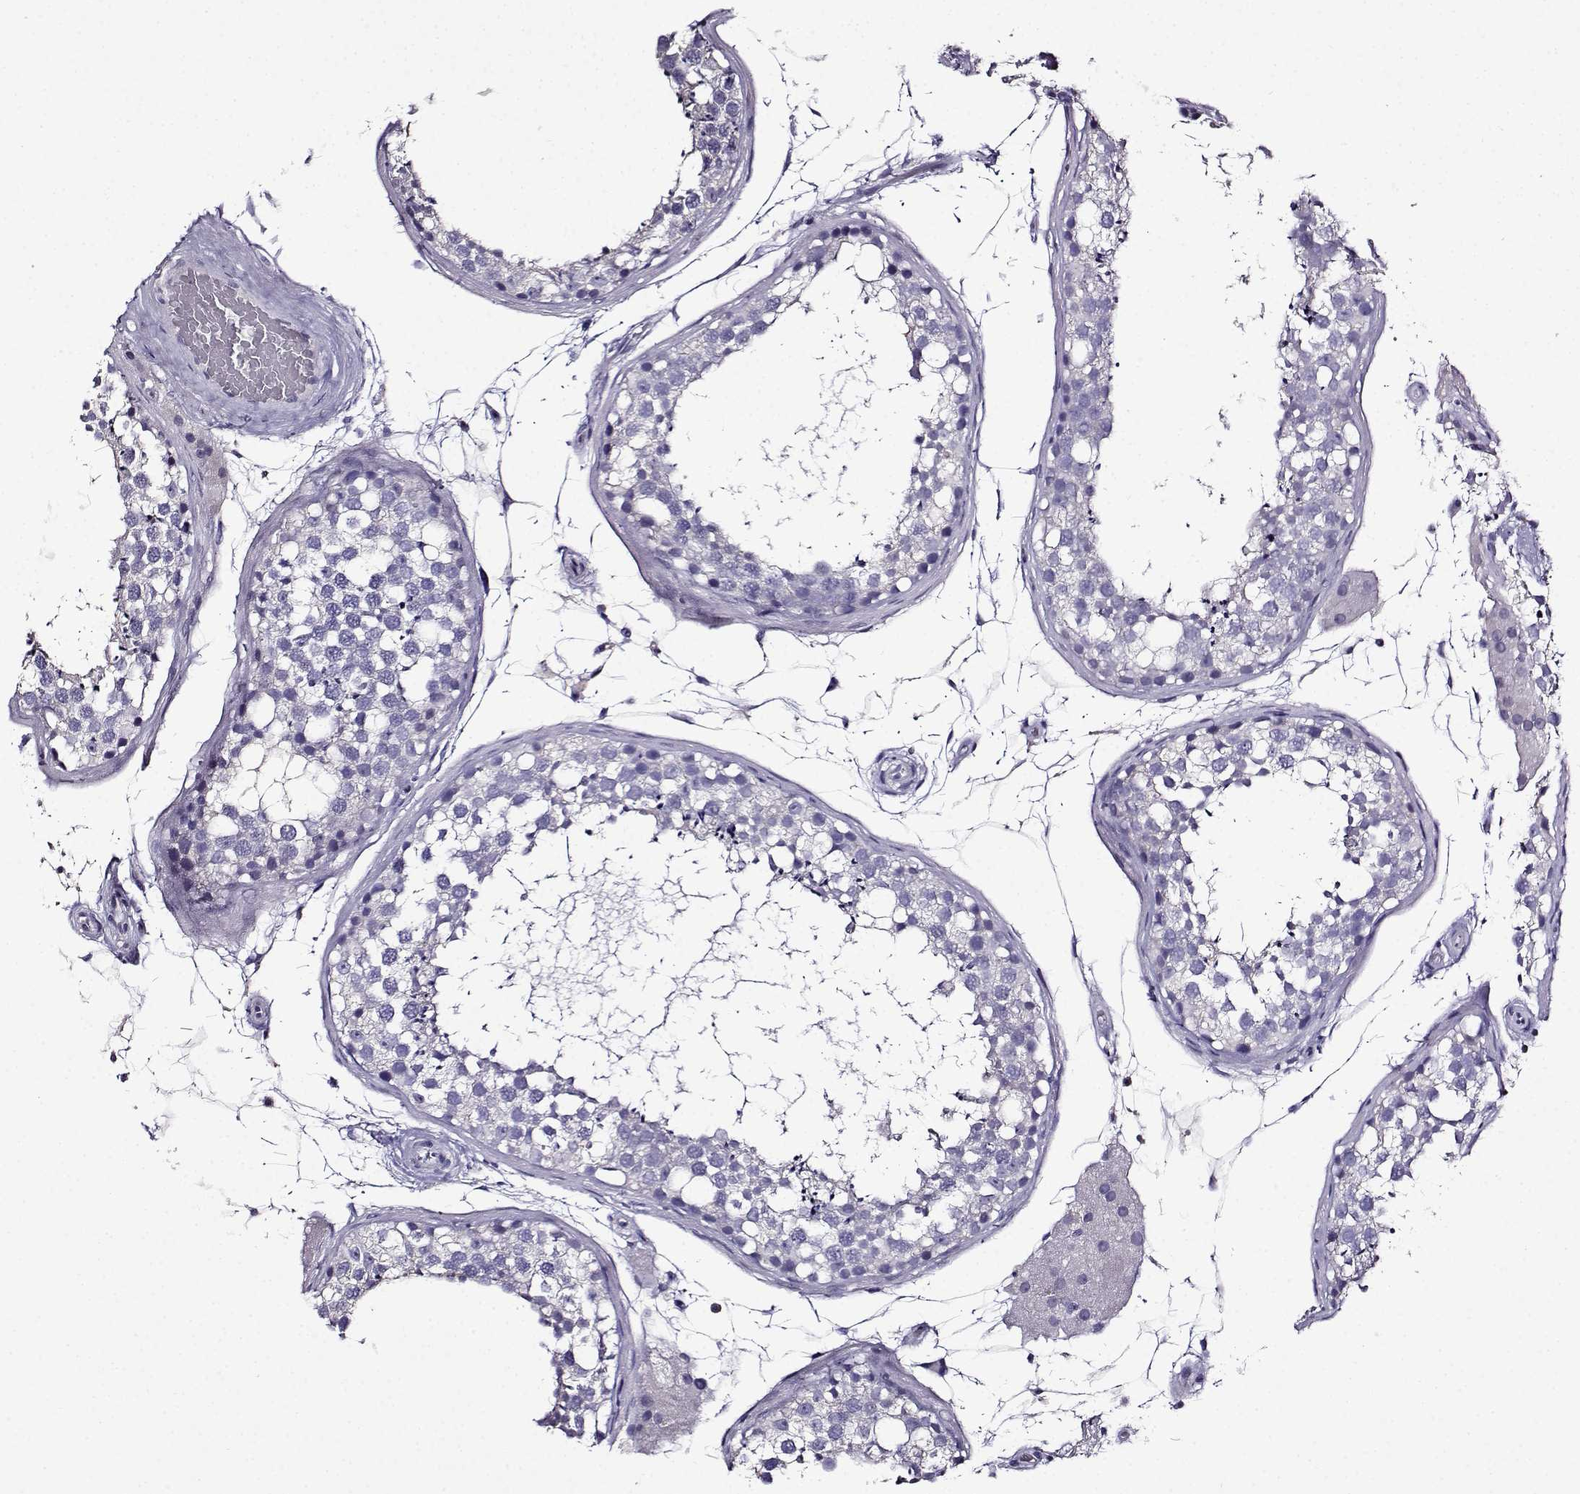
{"staining": {"intensity": "negative", "quantity": "none", "location": "none"}, "tissue": "testis", "cell_type": "Cells in seminiferous ducts", "image_type": "normal", "snomed": [{"axis": "morphology", "description": "Normal tissue, NOS"}, {"axis": "morphology", "description": "Seminoma, NOS"}, {"axis": "topography", "description": "Testis"}], "caption": "The immunohistochemistry (IHC) photomicrograph has no significant staining in cells in seminiferous ducts of testis.", "gene": "TMEM266", "patient": {"sex": "male", "age": 65}}